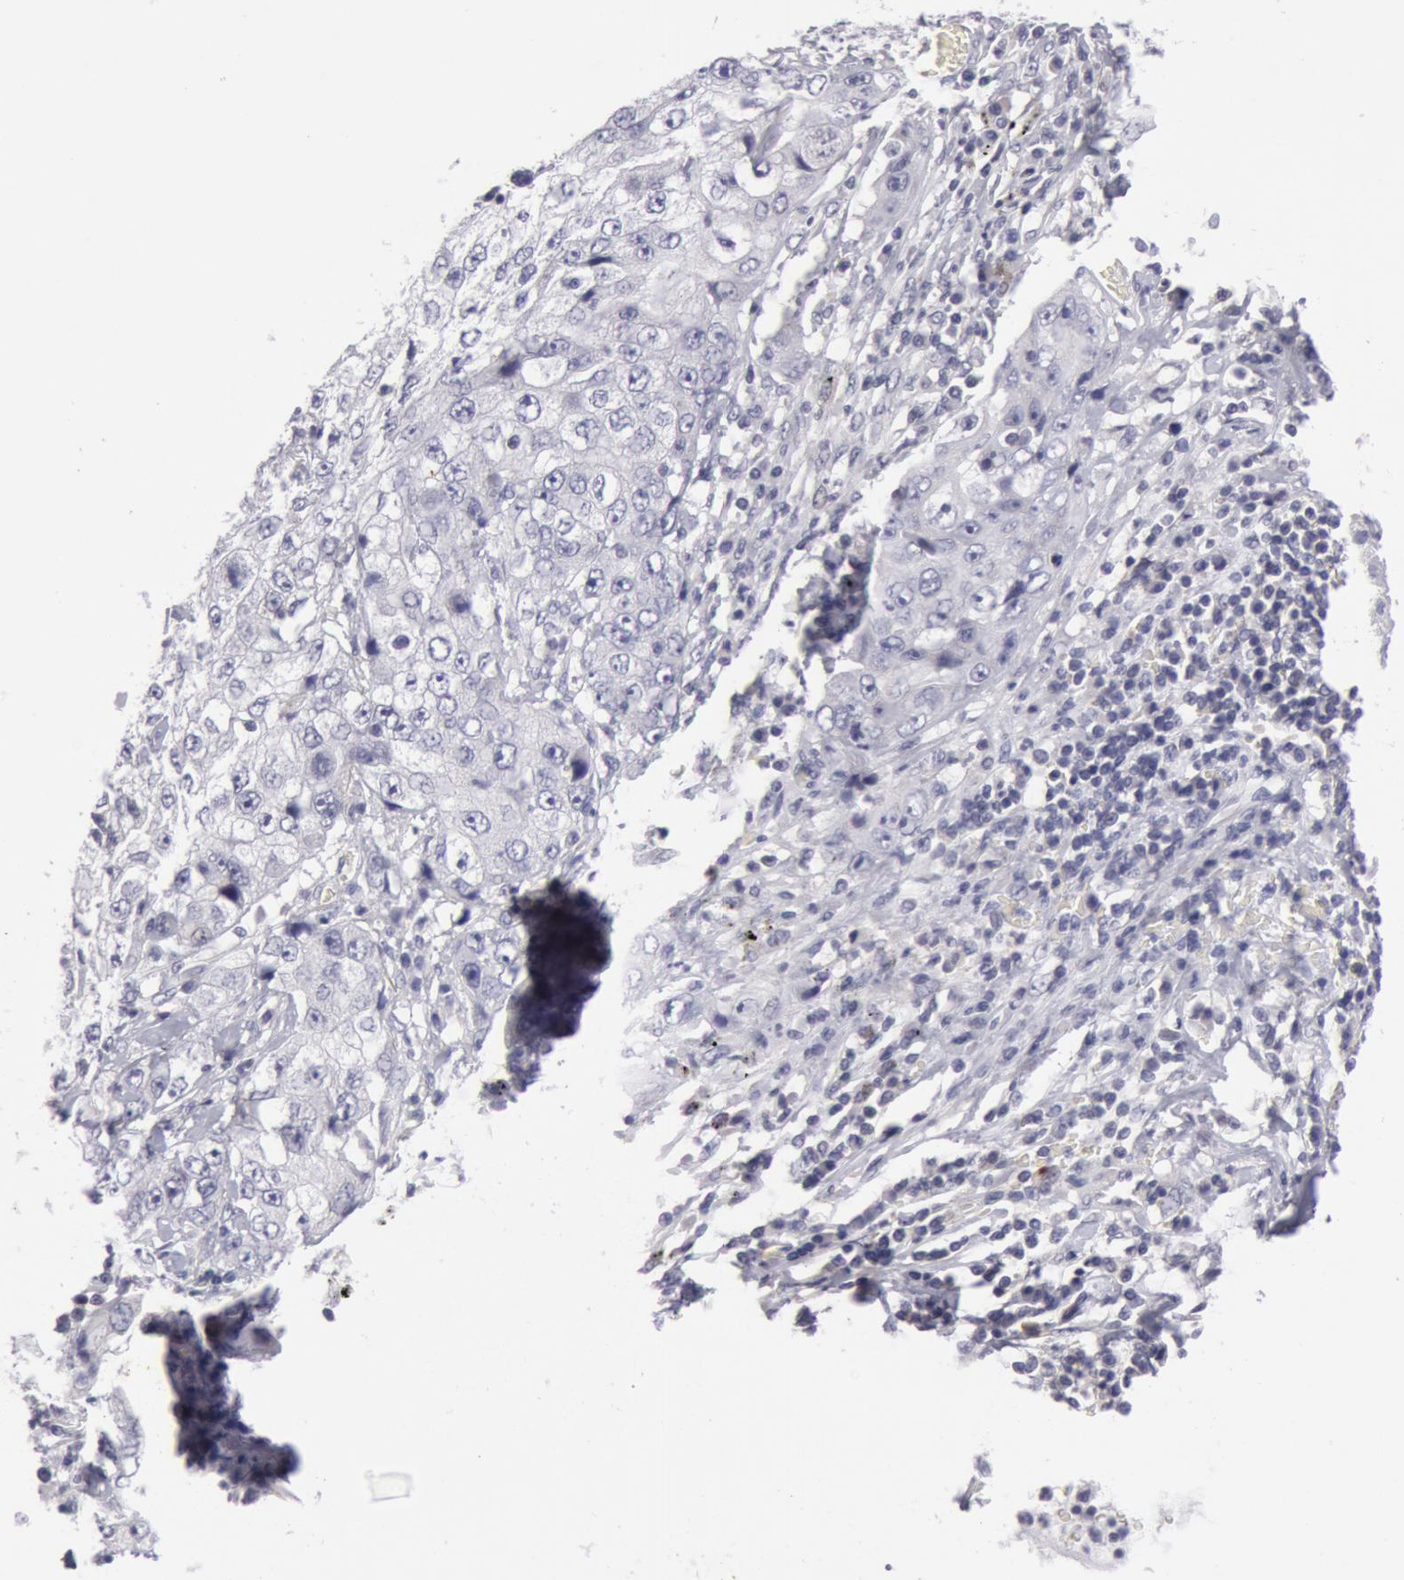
{"staining": {"intensity": "negative", "quantity": "none", "location": "none"}, "tissue": "lung cancer", "cell_type": "Tumor cells", "image_type": "cancer", "snomed": [{"axis": "morphology", "description": "Squamous cell carcinoma, NOS"}, {"axis": "topography", "description": "Lung"}], "caption": "Immunohistochemistry (IHC) micrograph of neoplastic tissue: human squamous cell carcinoma (lung) stained with DAB (3,3'-diaminobenzidine) exhibits no significant protein expression in tumor cells. (Brightfield microscopy of DAB (3,3'-diaminobenzidine) immunohistochemistry (IHC) at high magnification).", "gene": "NLGN4X", "patient": {"sex": "male", "age": 64}}